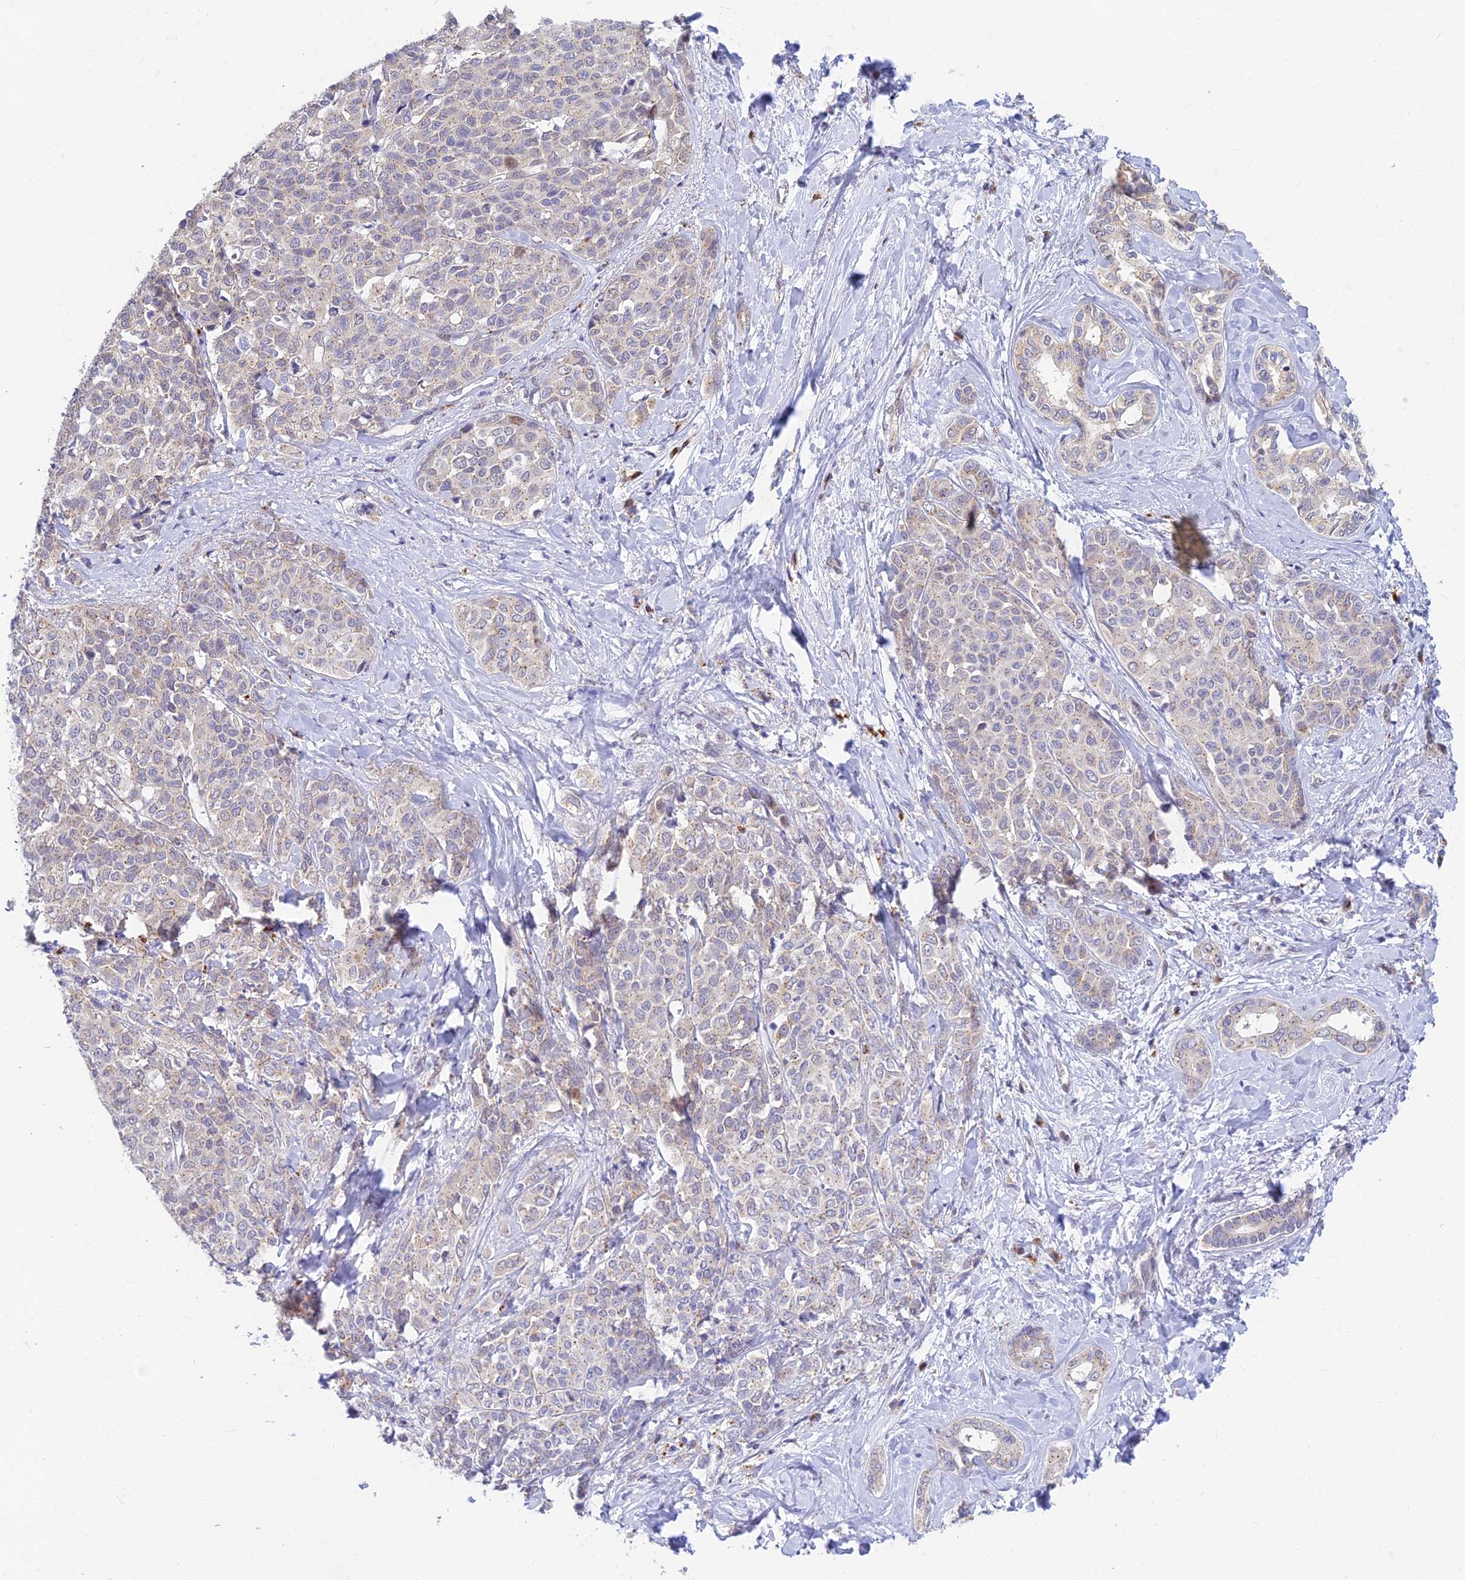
{"staining": {"intensity": "negative", "quantity": "none", "location": "none"}, "tissue": "liver cancer", "cell_type": "Tumor cells", "image_type": "cancer", "snomed": [{"axis": "morphology", "description": "Cholangiocarcinoma"}, {"axis": "topography", "description": "Liver"}], "caption": "Cholangiocarcinoma (liver) was stained to show a protein in brown. There is no significant positivity in tumor cells. (Brightfield microscopy of DAB (3,3'-diaminobenzidine) IHC at high magnification).", "gene": "INKA1", "patient": {"sex": "female", "age": 77}}